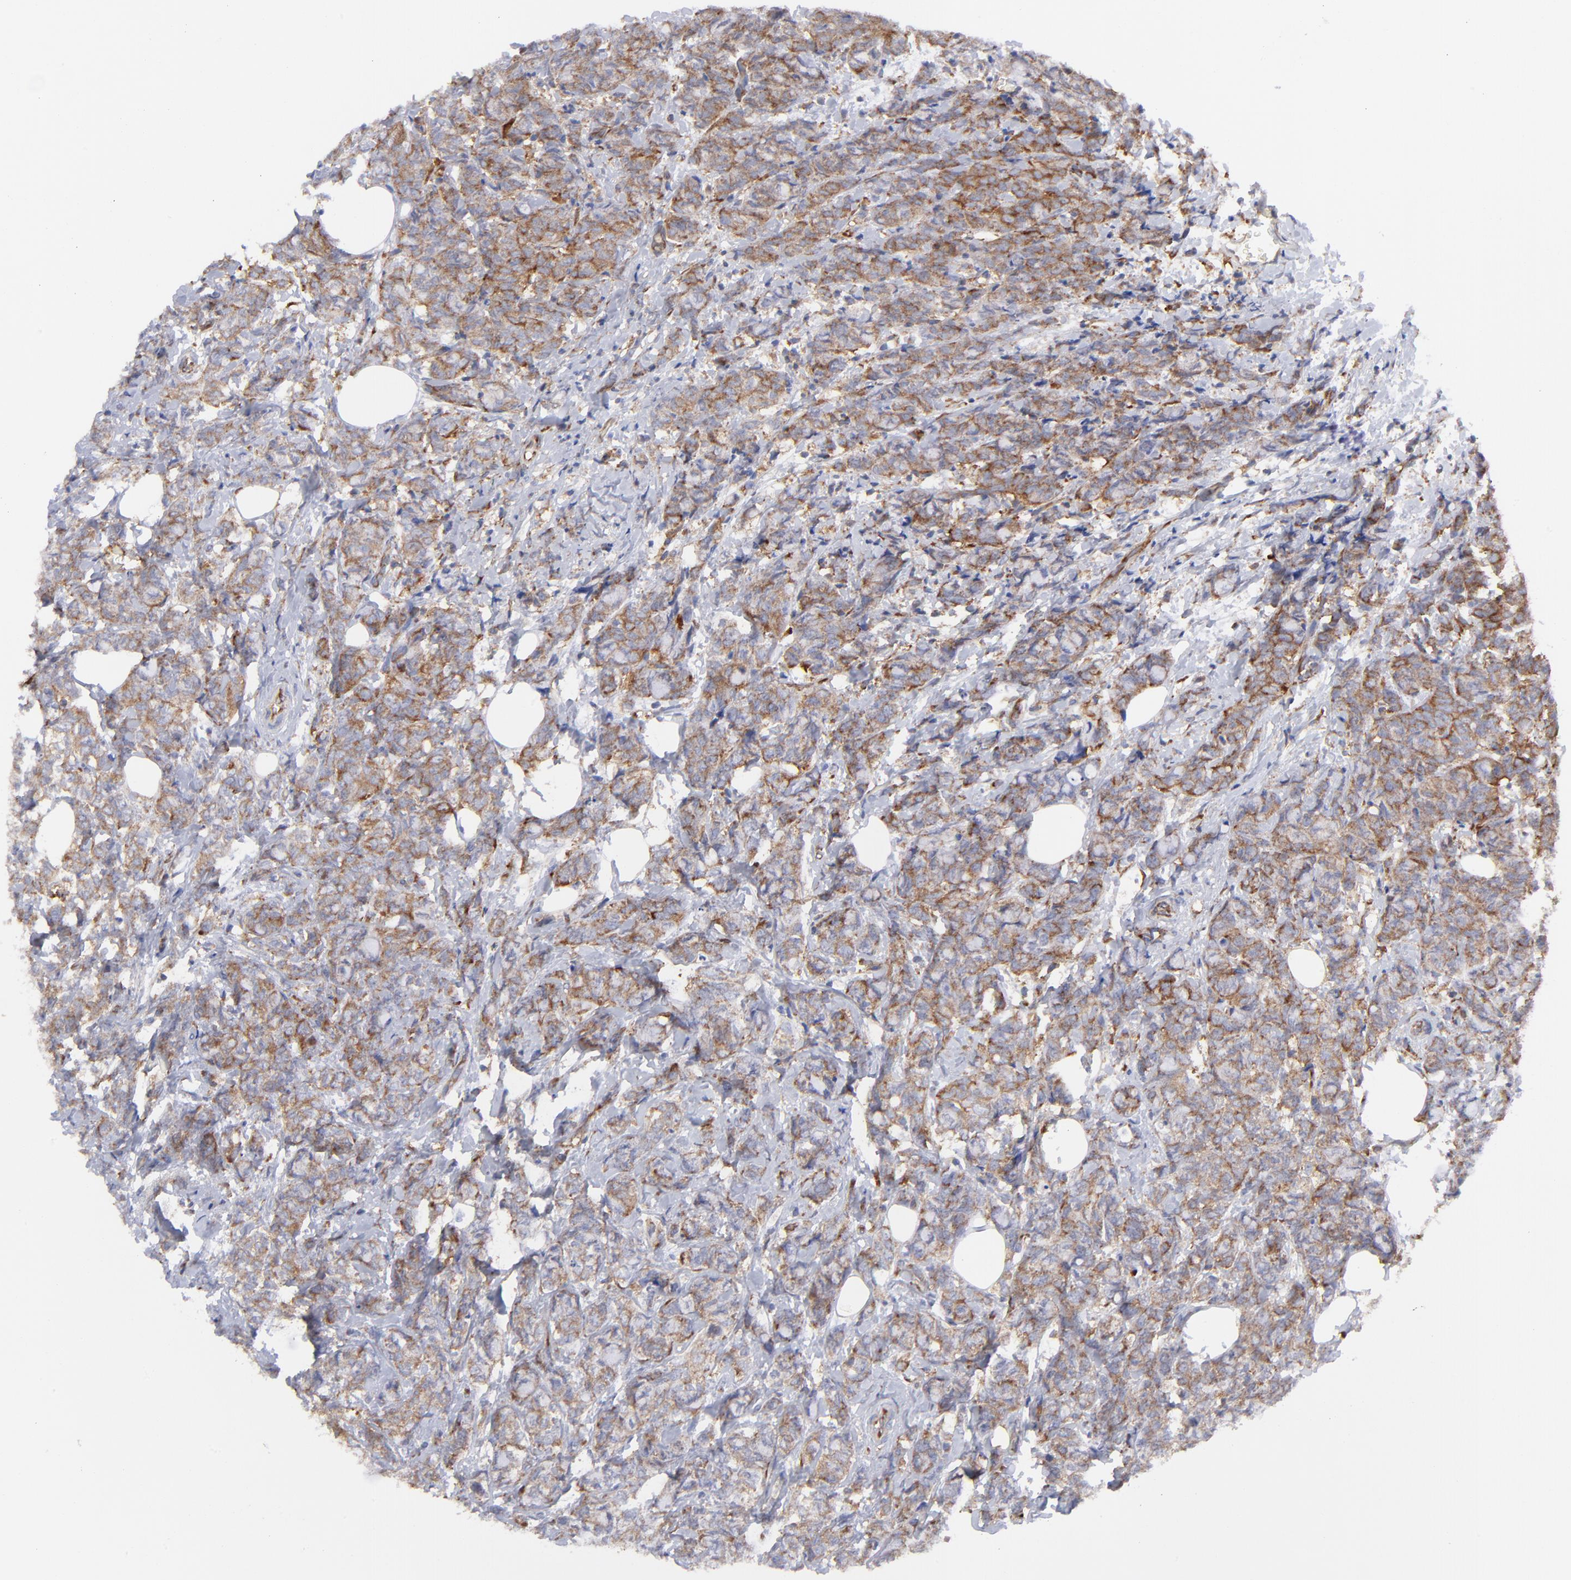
{"staining": {"intensity": "moderate", "quantity": ">75%", "location": "cytoplasmic/membranous"}, "tissue": "breast cancer", "cell_type": "Tumor cells", "image_type": "cancer", "snomed": [{"axis": "morphology", "description": "Lobular carcinoma"}, {"axis": "topography", "description": "Breast"}], "caption": "Immunohistochemical staining of human breast lobular carcinoma shows medium levels of moderate cytoplasmic/membranous expression in approximately >75% of tumor cells.", "gene": "EIF2AK2", "patient": {"sex": "female", "age": 60}}